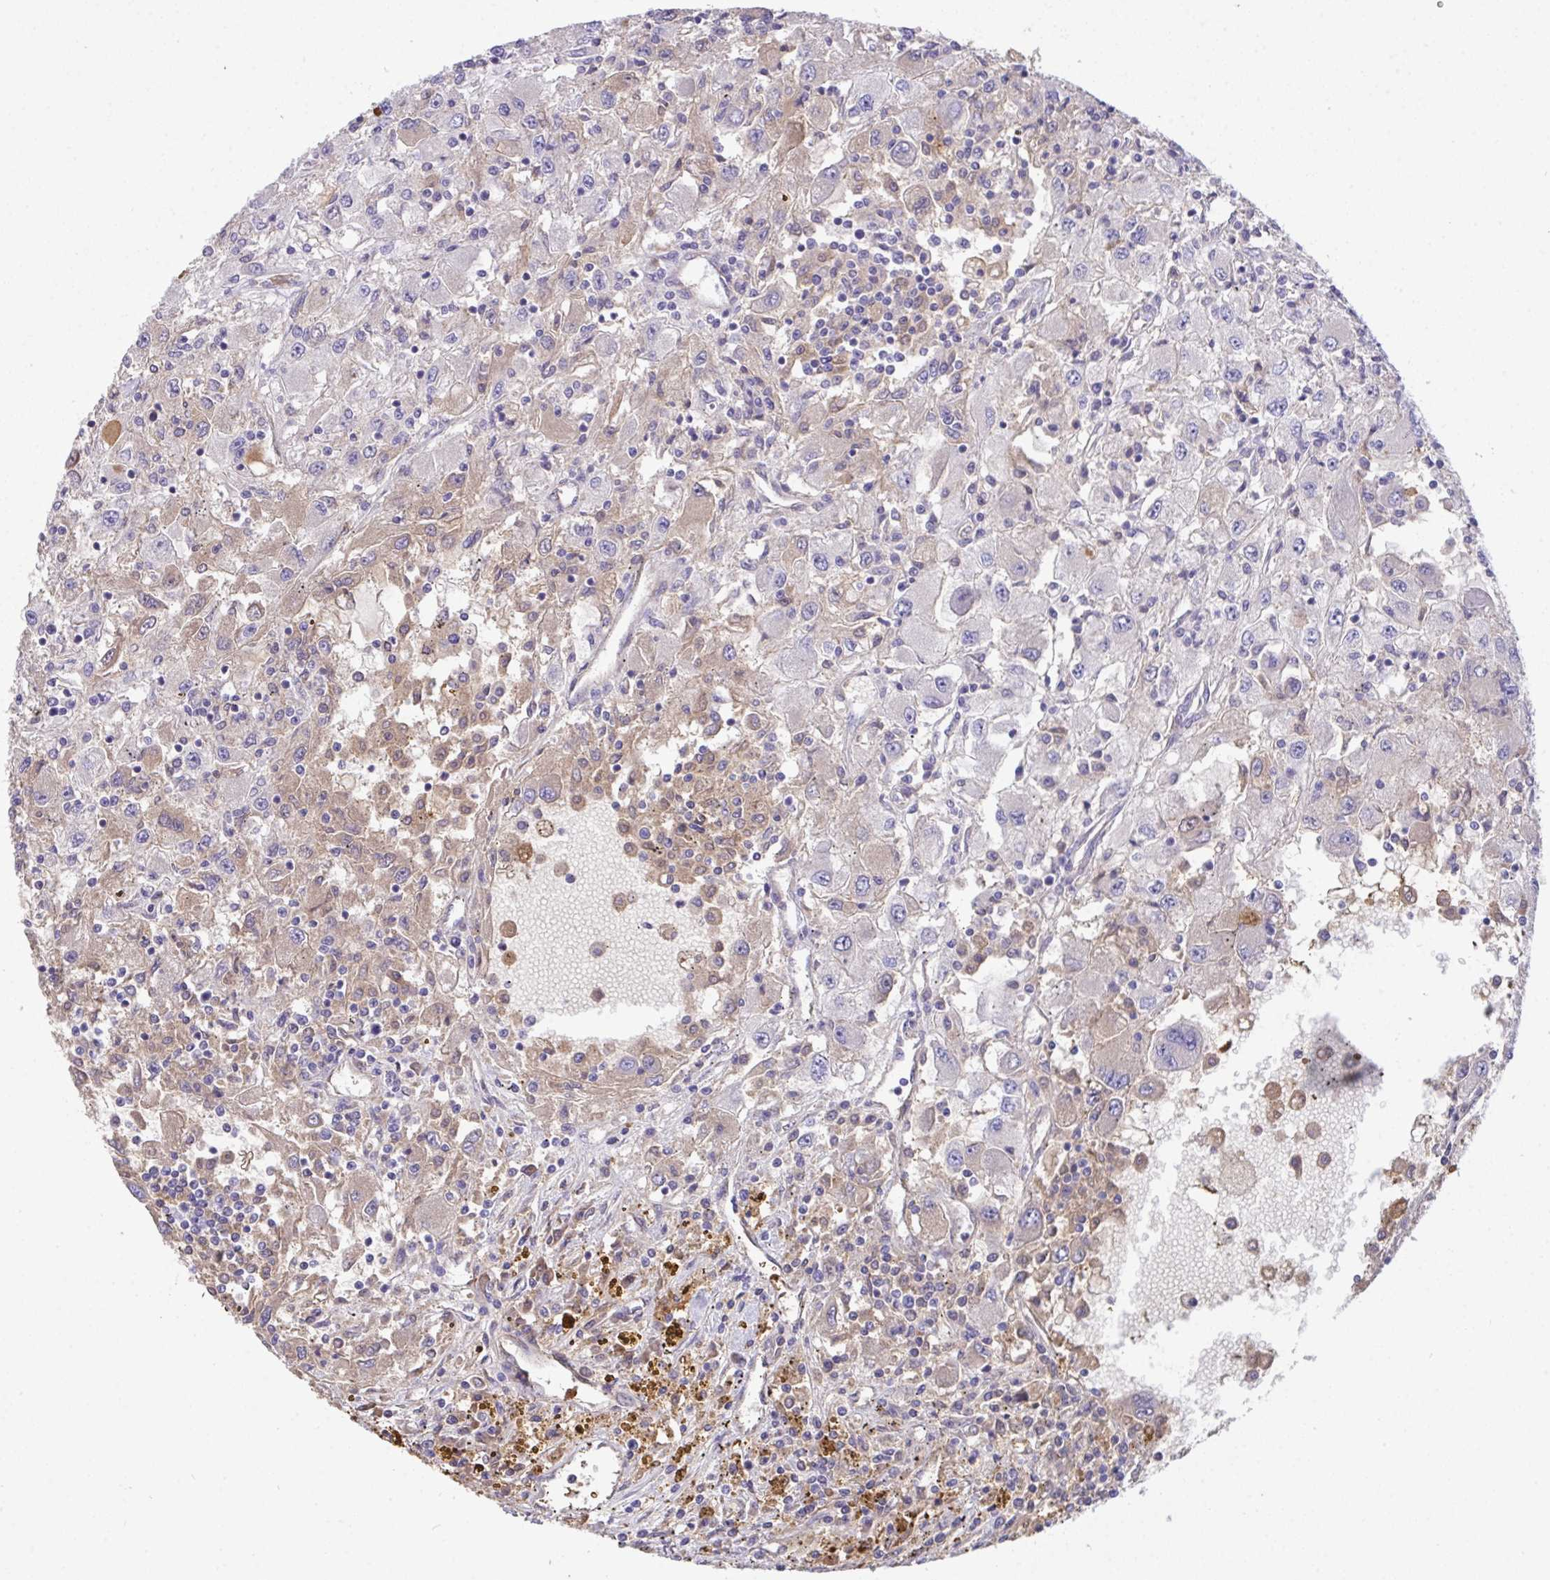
{"staining": {"intensity": "weak", "quantity": "25%-75%", "location": "cytoplasmic/membranous"}, "tissue": "renal cancer", "cell_type": "Tumor cells", "image_type": "cancer", "snomed": [{"axis": "morphology", "description": "Adenocarcinoma, NOS"}, {"axis": "topography", "description": "Kidney"}], "caption": "Protein staining reveals weak cytoplasmic/membranous expression in approximately 25%-75% of tumor cells in renal cancer (adenocarcinoma).", "gene": "ZNF581", "patient": {"sex": "female", "age": 67}}